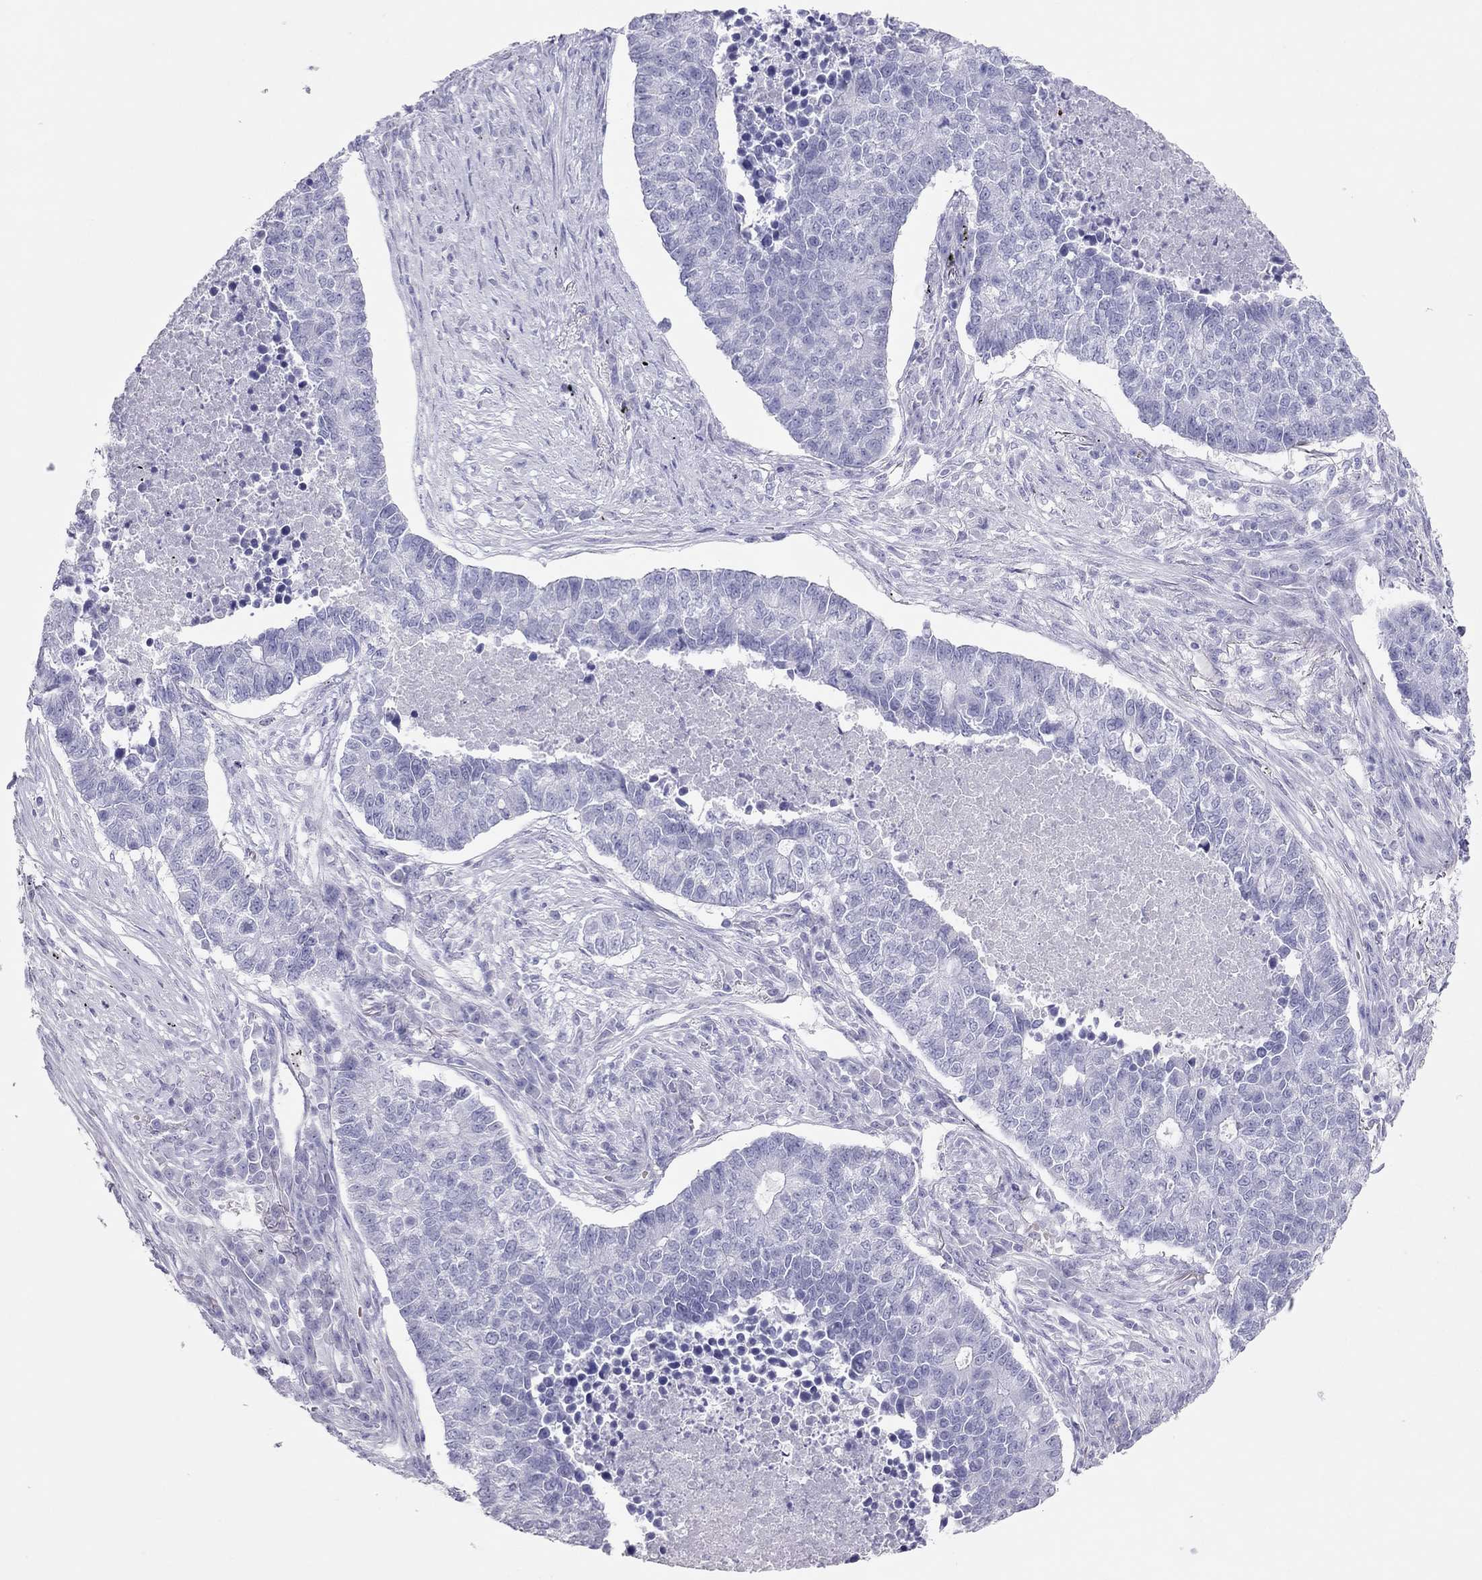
{"staining": {"intensity": "negative", "quantity": "none", "location": "none"}, "tissue": "lung cancer", "cell_type": "Tumor cells", "image_type": "cancer", "snomed": [{"axis": "morphology", "description": "Adenocarcinoma, NOS"}, {"axis": "topography", "description": "Lung"}], "caption": "Photomicrograph shows no protein positivity in tumor cells of lung cancer tissue.", "gene": "TSHB", "patient": {"sex": "male", "age": 57}}